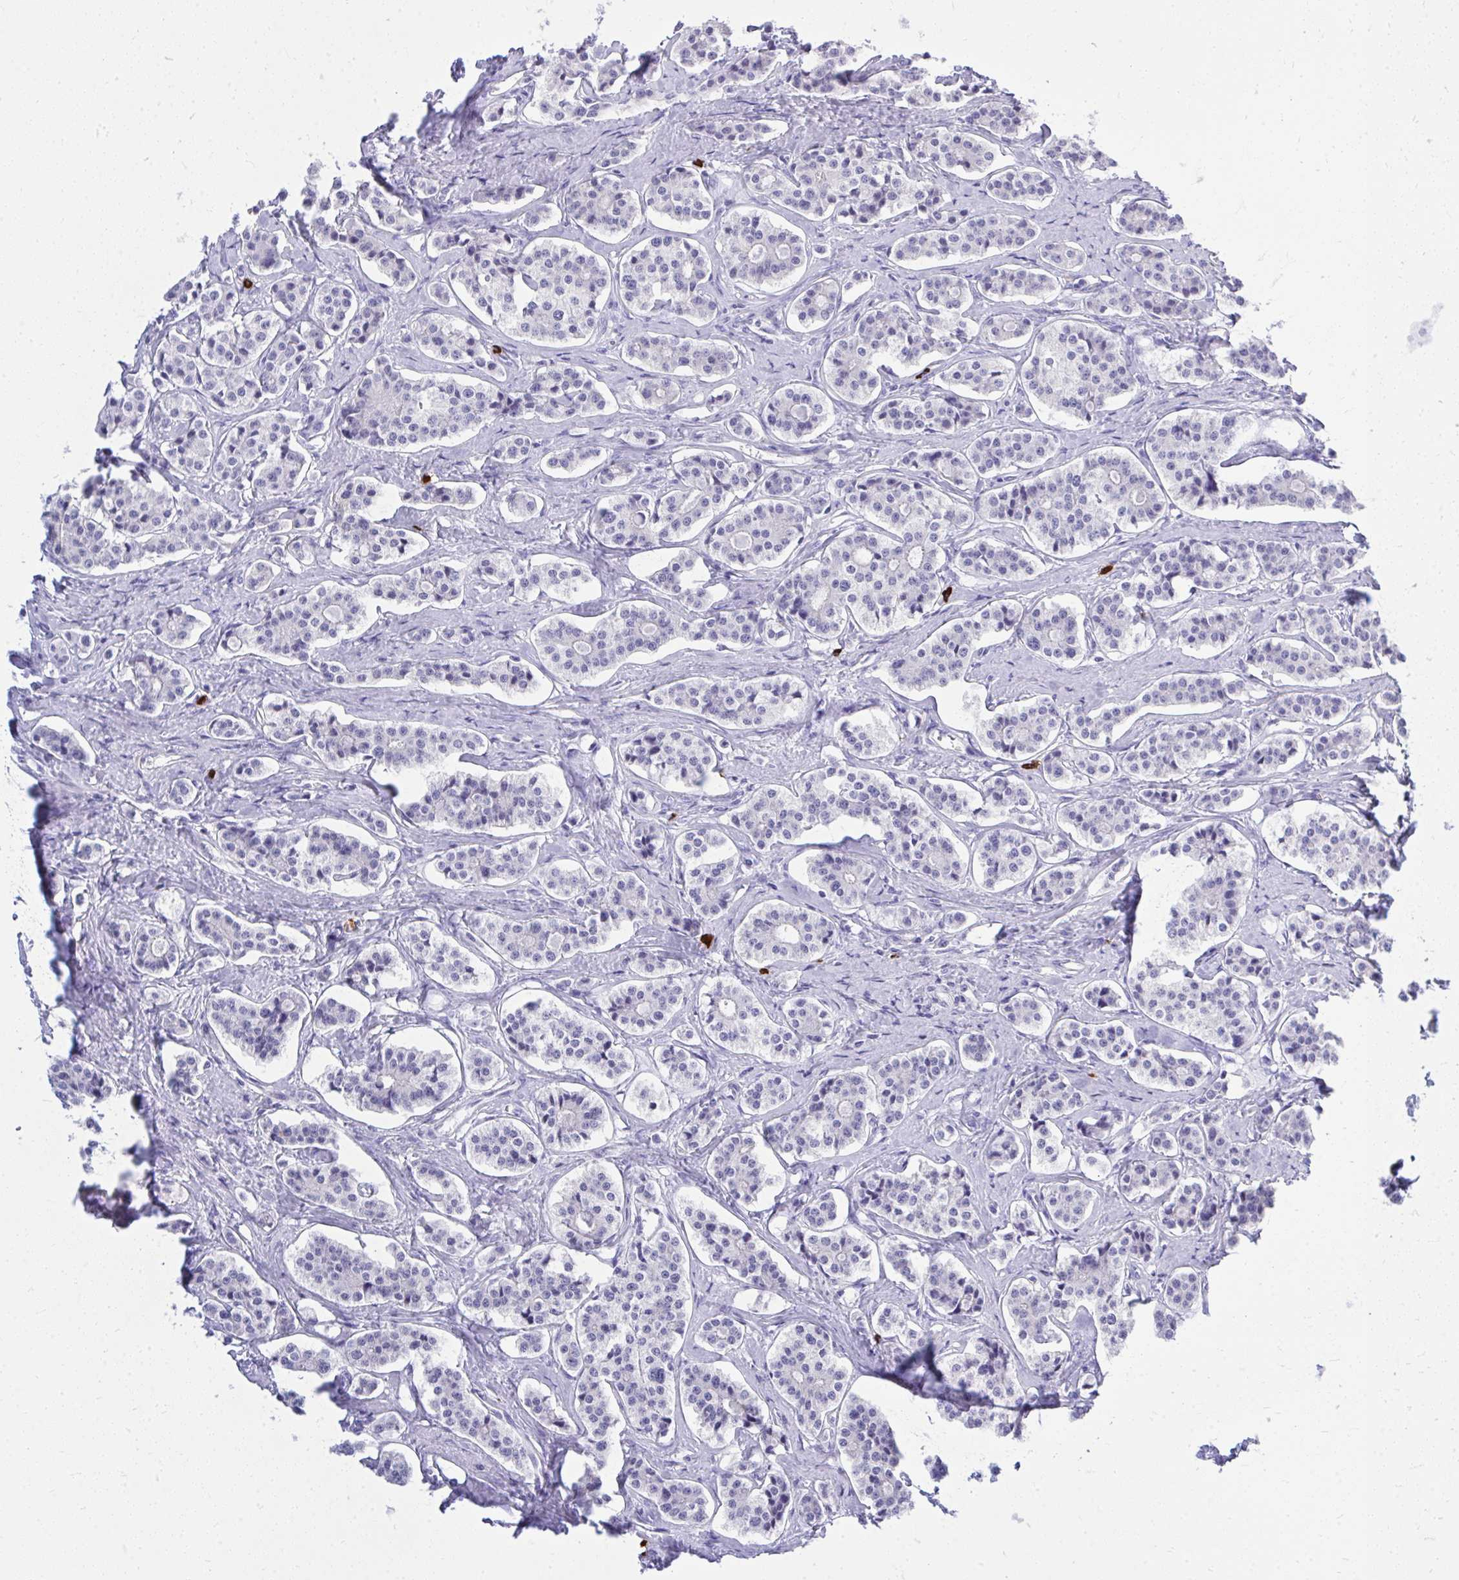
{"staining": {"intensity": "negative", "quantity": "none", "location": "none"}, "tissue": "carcinoid", "cell_type": "Tumor cells", "image_type": "cancer", "snomed": [{"axis": "morphology", "description": "Carcinoid, malignant, NOS"}, {"axis": "topography", "description": "Small intestine"}], "caption": "Protein analysis of carcinoid reveals no significant positivity in tumor cells.", "gene": "PSD", "patient": {"sex": "male", "age": 63}}